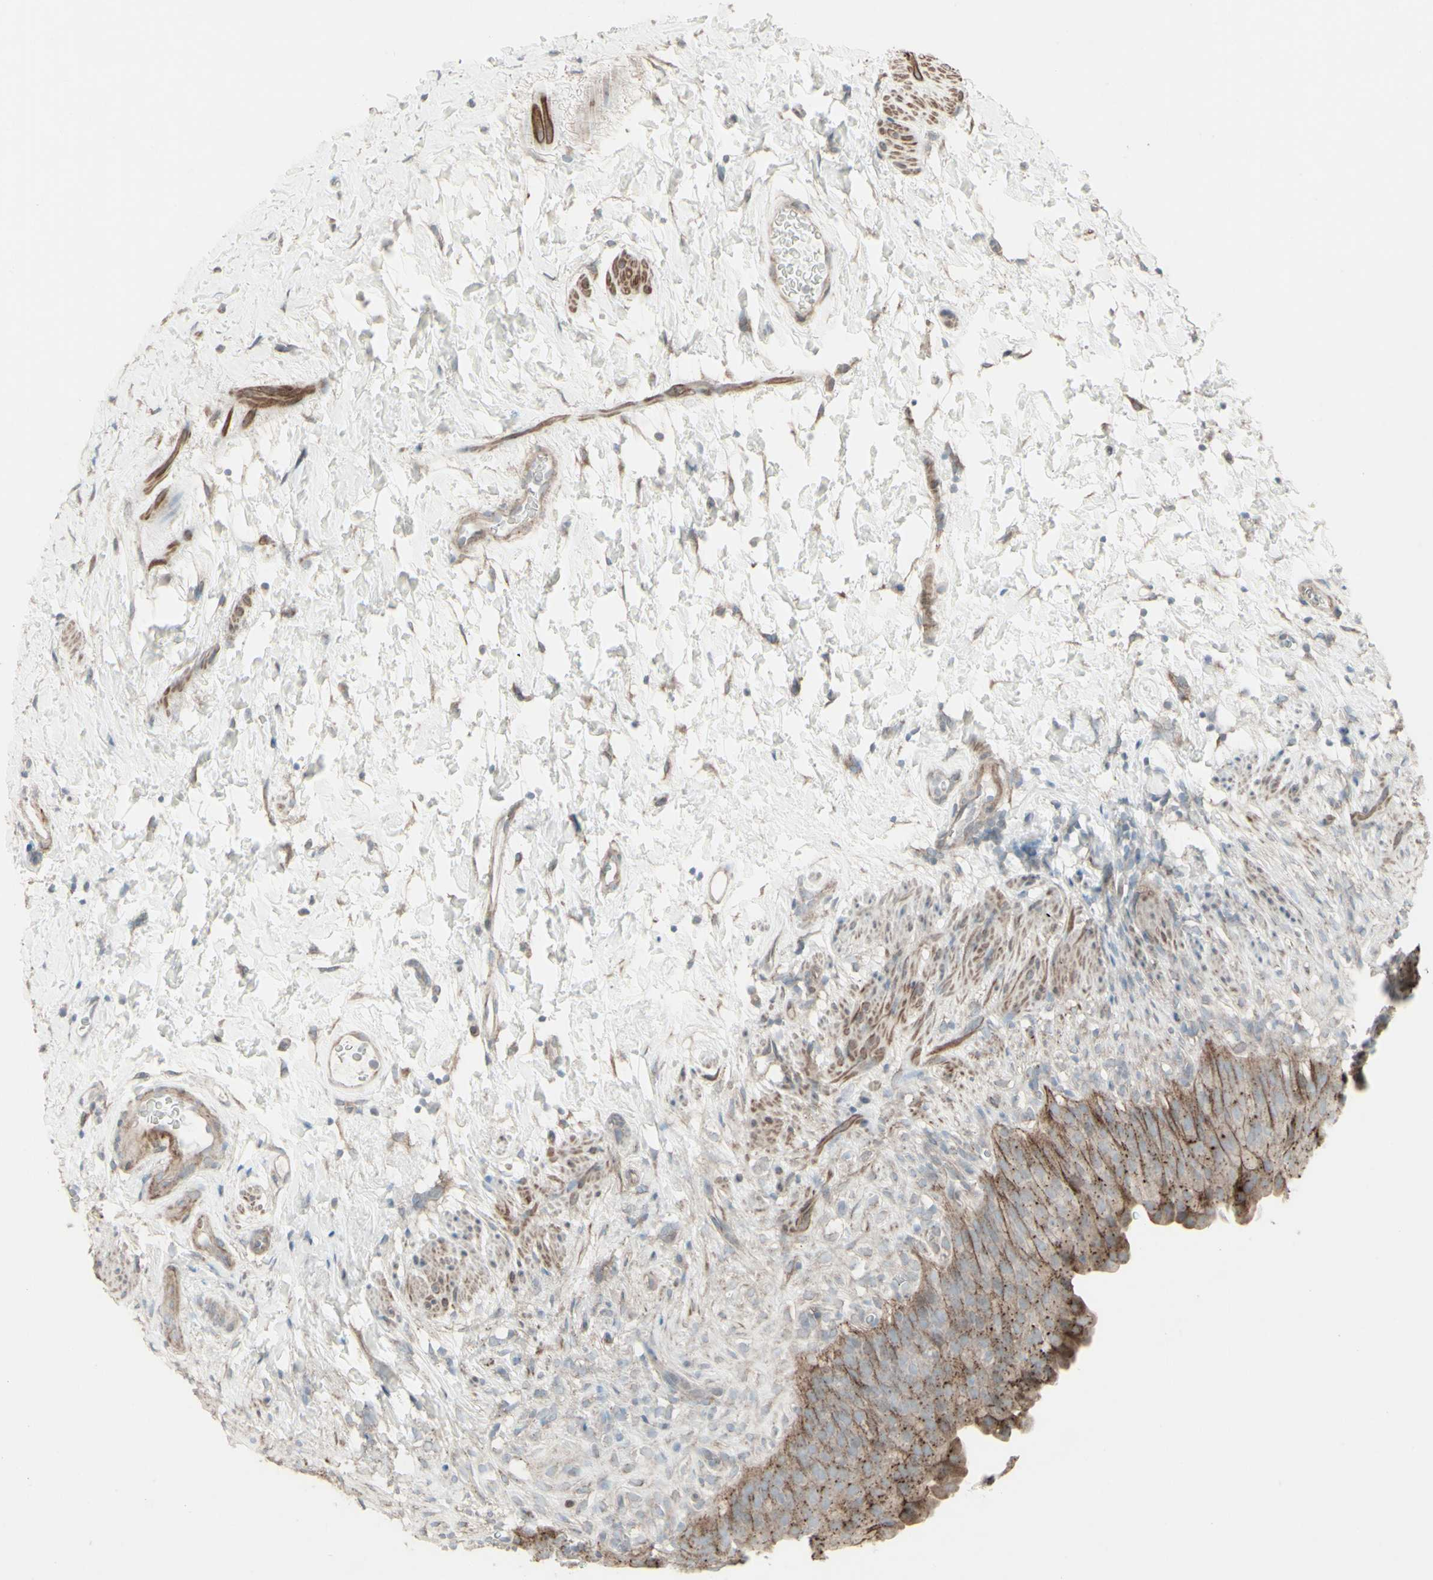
{"staining": {"intensity": "moderate", "quantity": ">75%", "location": "cytoplasmic/membranous"}, "tissue": "urinary bladder", "cell_type": "Urothelial cells", "image_type": "normal", "snomed": [{"axis": "morphology", "description": "Normal tissue, NOS"}, {"axis": "topography", "description": "Urinary bladder"}], "caption": "Moderate cytoplasmic/membranous positivity for a protein is present in about >75% of urothelial cells of benign urinary bladder using immunohistochemistry (IHC).", "gene": "GMNN", "patient": {"sex": "female", "age": 79}}